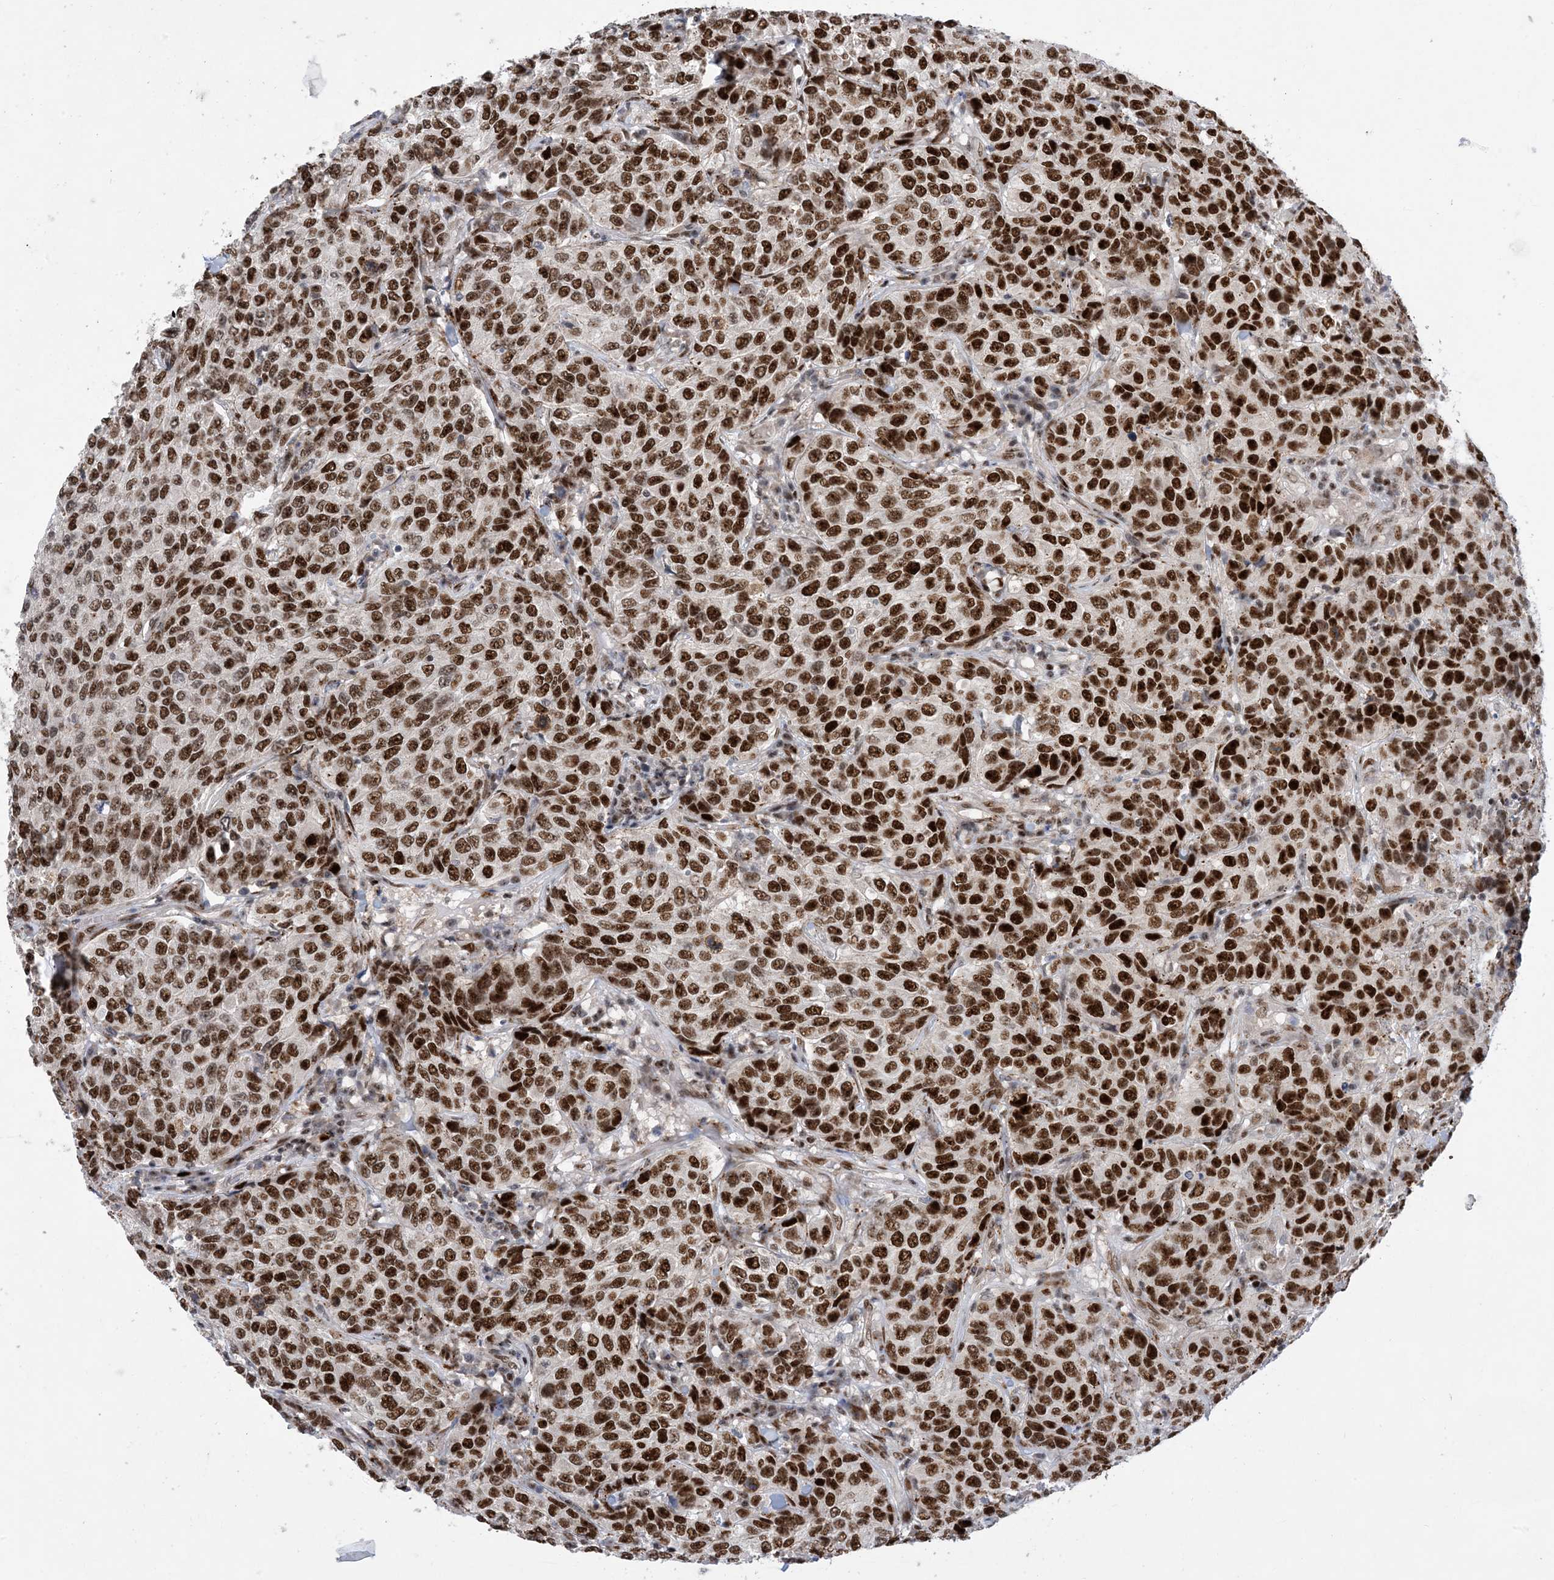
{"staining": {"intensity": "strong", "quantity": ">75%", "location": "nuclear"}, "tissue": "breast cancer", "cell_type": "Tumor cells", "image_type": "cancer", "snomed": [{"axis": "morphology", "description": "Duct carcinoma"}, {"axis": "topography", "description": "Breast"}], "caption": "DAB immunohistochemical staining of human breast cancer (invasive ductal carcinoma) shows strong nuclear protein expression in approximately >75% of tumor cells.", "gene": "TSPYL1", "patient": {"sex": "female", "age": 55}}